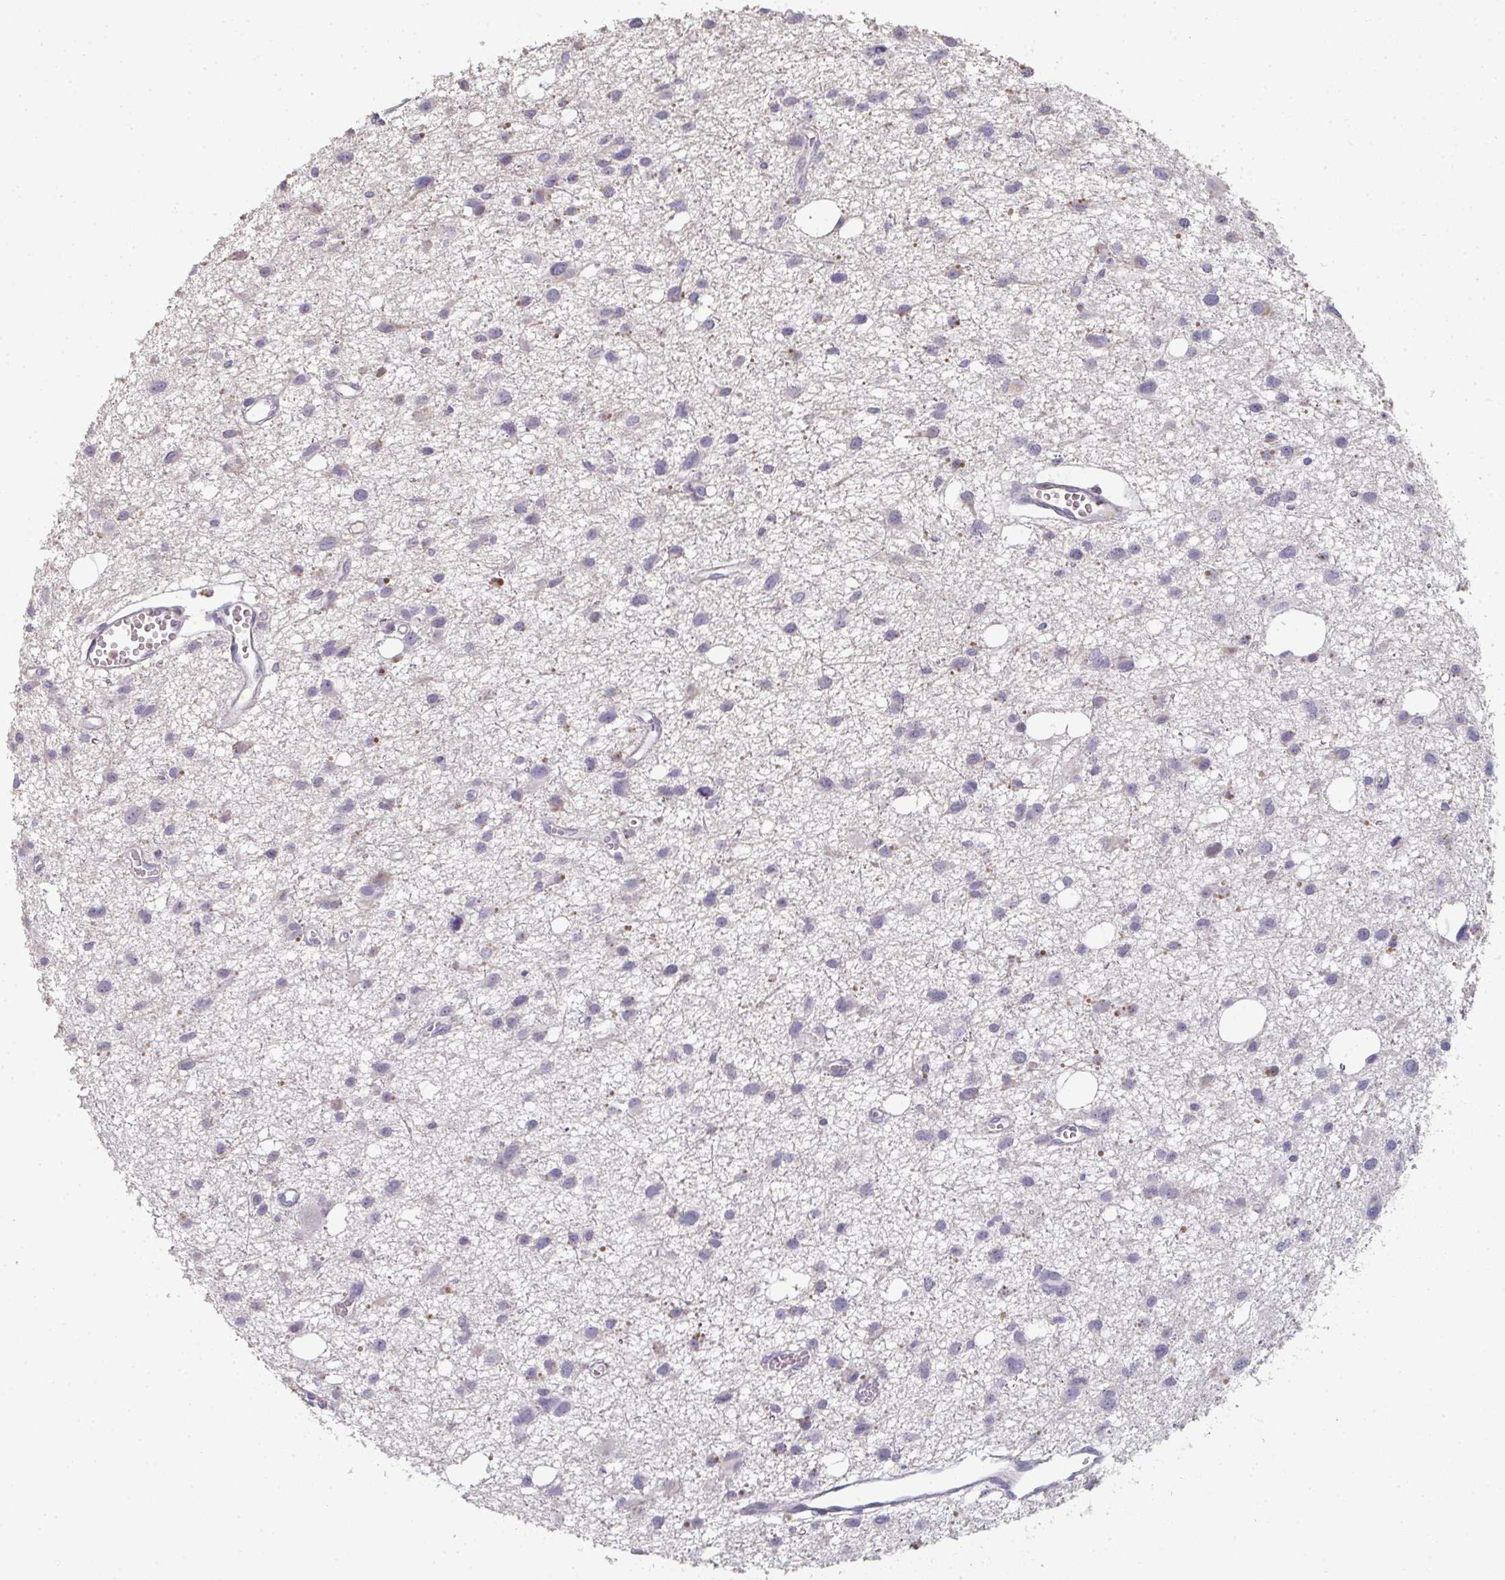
{"staining": {"intensity": "negative", "quantity": "none", "location": "none"}, "tissue": "glioma", "cell_type": "Tumor cells", "image_type": "cancer", "snomed": [{"axis": "morphology", "description": "Glioma, malignant, High grade"}, {"axis": "topography", "description": "Brain"}], "caption": "The micrograph shows no significant positivity in tumor cells of malignant high-grade glioma.", "gene": "A1CF", "patient": {"sex": "male", "age": 23}}